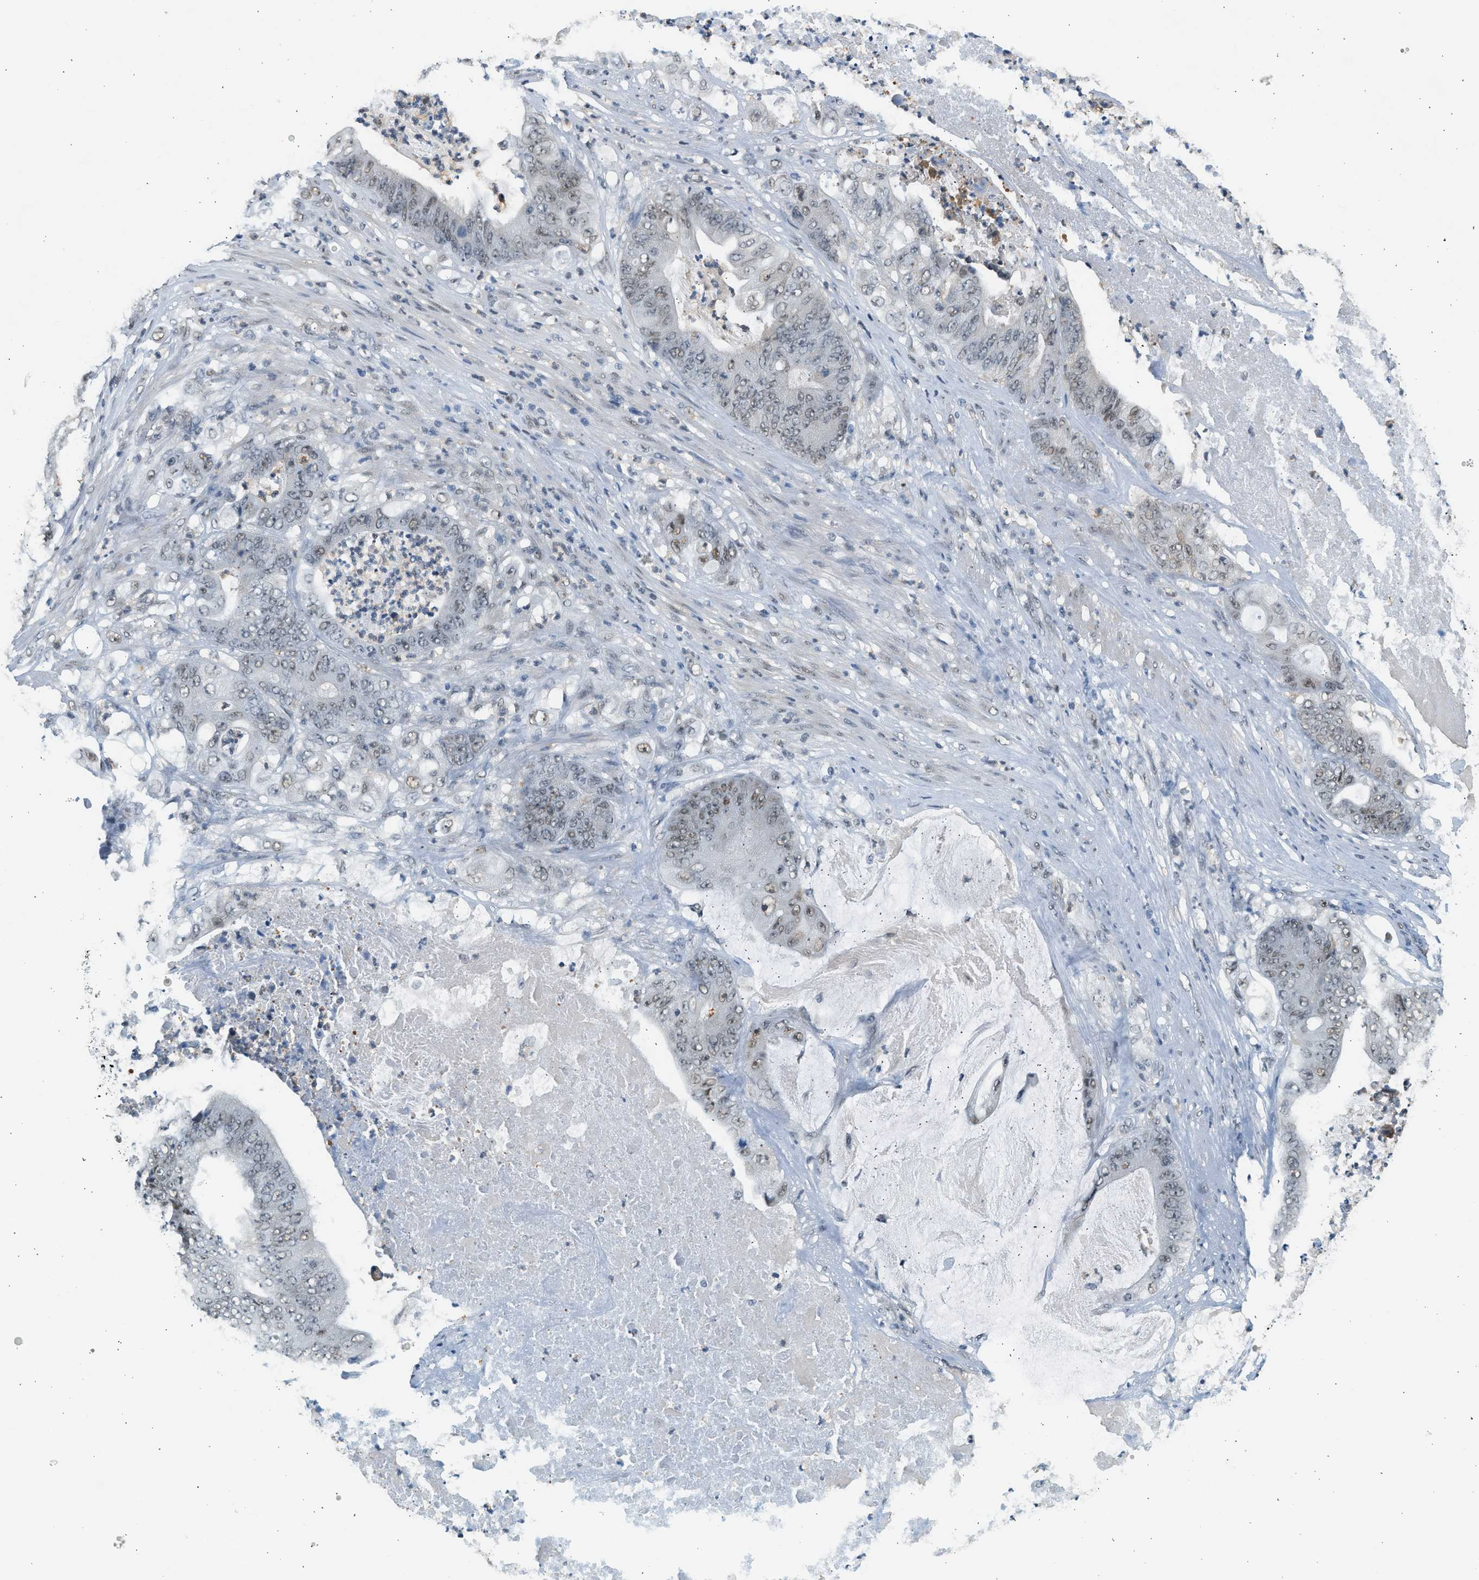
{"staining": {"intensity": "weak", "quantity": "25%-75%", "location": "nuclear"}, "tissue": "stomach cancer", "cell_type": "Tumor cells", "image_type": "cancer", "snomed": [{"axis": "morphology", "description": "Adenocarcinoma, NOS"}, {"axis": "topography", "description": "Stomach"}], "caption": "The micrograph reveals immunohistochemical staining of stomach adenocarcinoma. There is weak nuclear expression is present in about 25%-75% of tumor cells.", "gene": "HIPK1", "patient": {"sex": "female", "age": 73}}